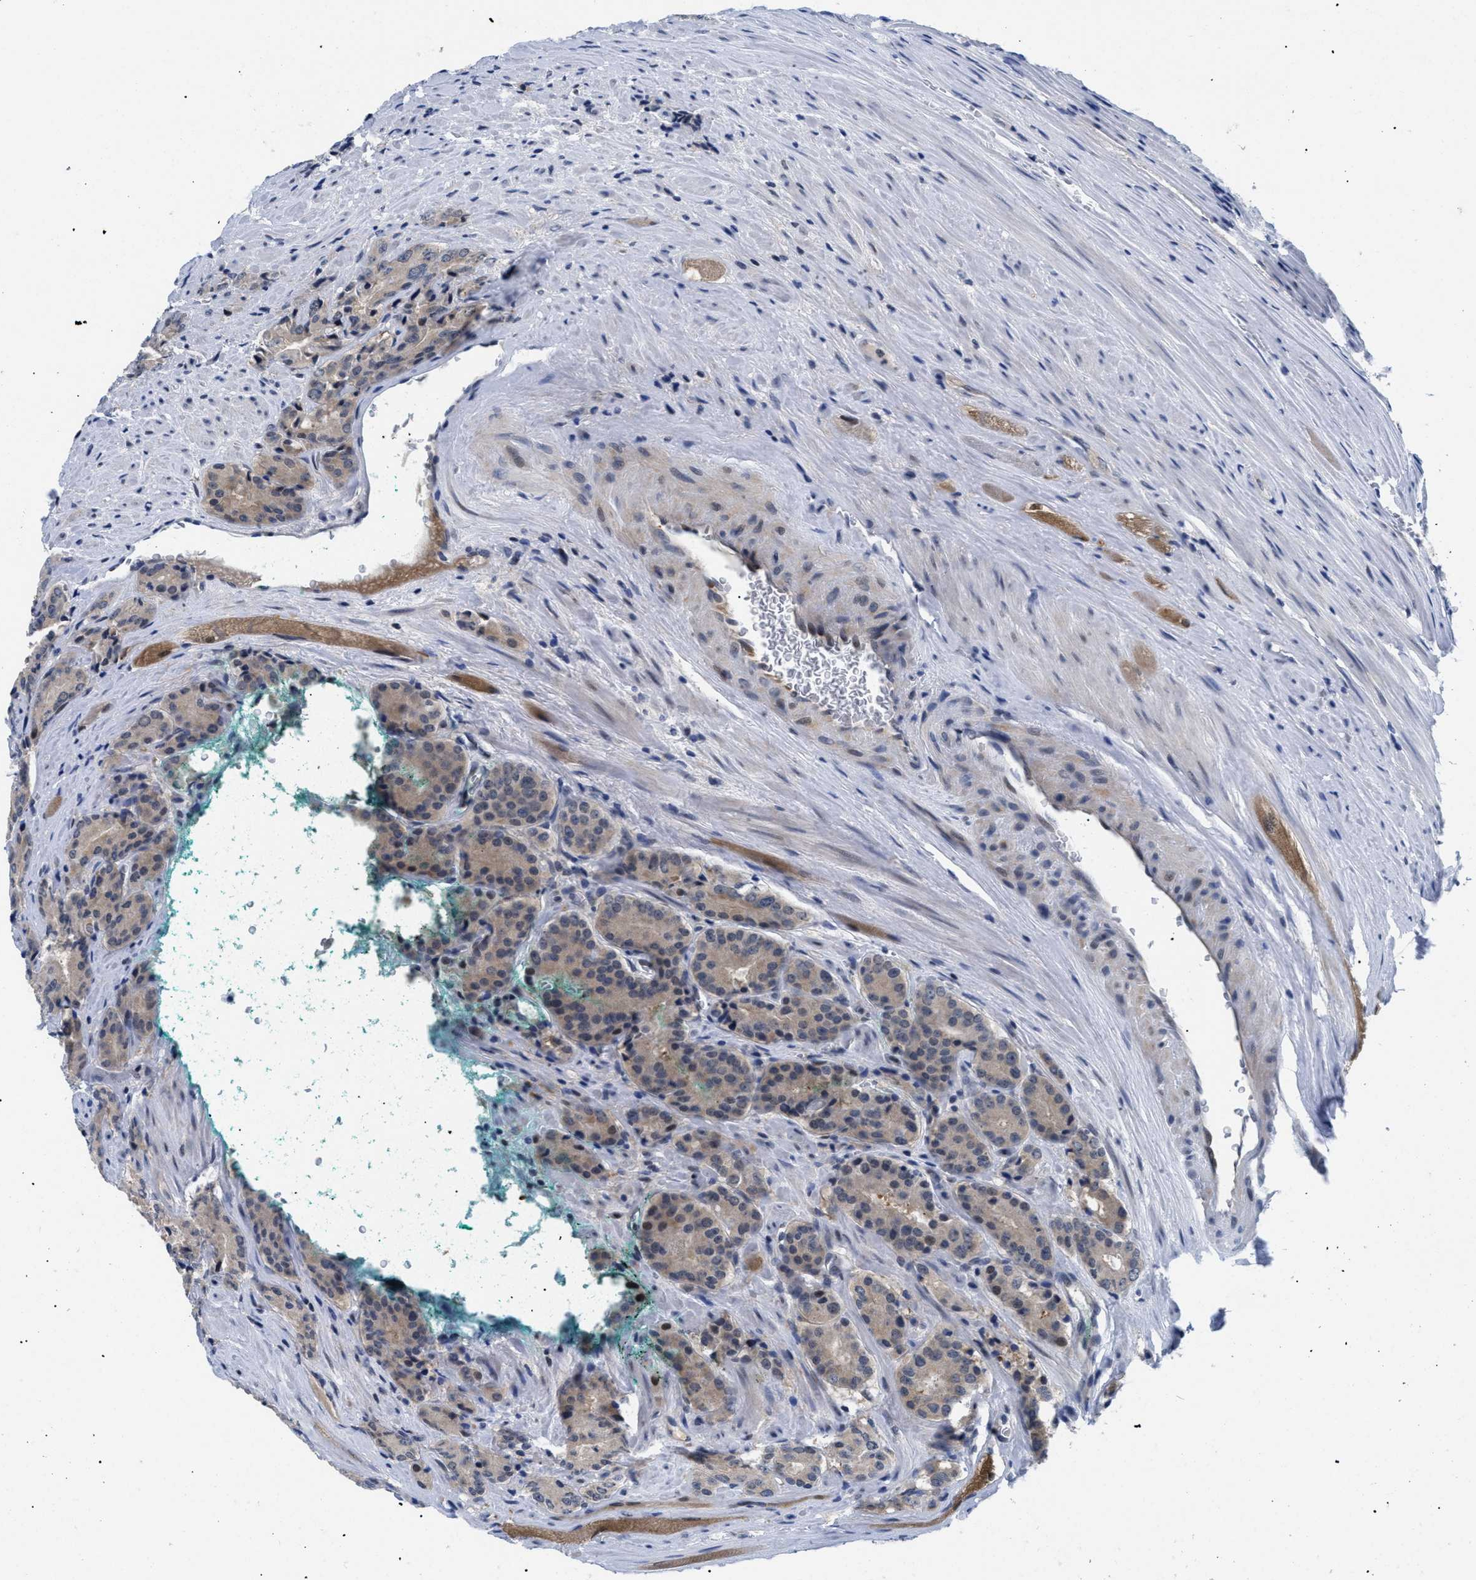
{"staining": {"intensity": "weak", "quantity": ">75%", "location": "cytoplasmic/membranous"}, "tissue": "prostate cancer", "cell_type": "Tumor cells", "image_type": "cancer", "snomed": [{"axis": "morphology", "description": "Adenocarcinoma, High grade"}, {"axis": "topography", "description": "Prostate"}], "caption": "Prostate cancer (adenocarcinoma (high-grade)) was stained to show a protein in brown. There is low levels of weak cytoplasmic/membranous expression in approximately >75% of tumor cells.", "gene": "SLC29A2", "patient": {"sex": "male", "age": 71}}